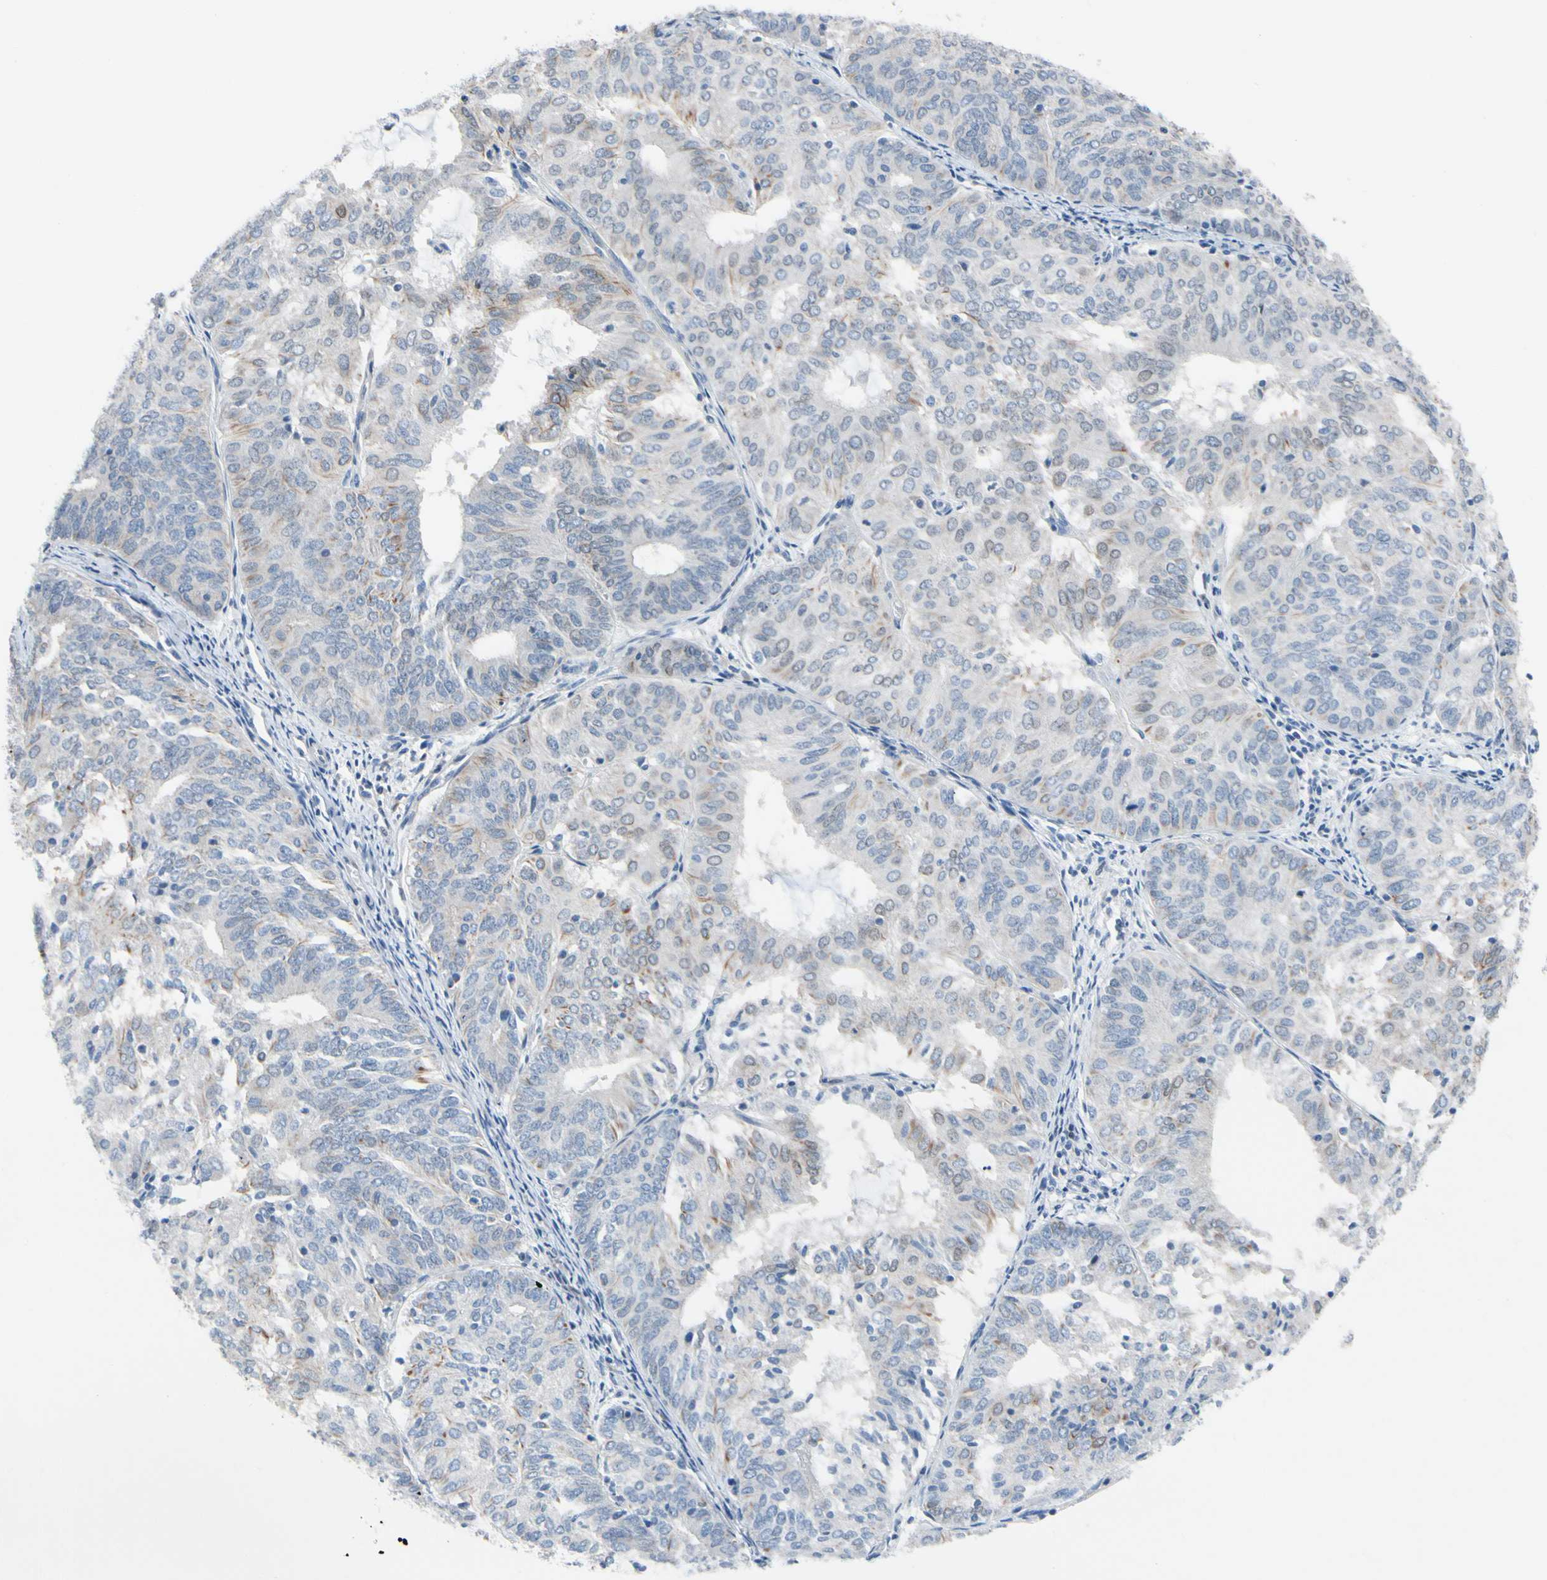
{"staining": {"intensity": "weak", "quantity": "<25%", "location": "cytoplasmic/membranous"}, "tissue": "endometrial cancer", "cell_type": "Tumor cells", "image_type": "cancer", "snomed": [{"axis": "morphology", "description": "Adenocarcinoma, NOS"}, {"axis": "topography", "description": "Uterus"}], "caption": "Tumor cells show no significant protein expression in endometrial cancer (adenocarcinoma).", "gene": "ZNF132", "patient": {"sex": "female", "age": 60}}